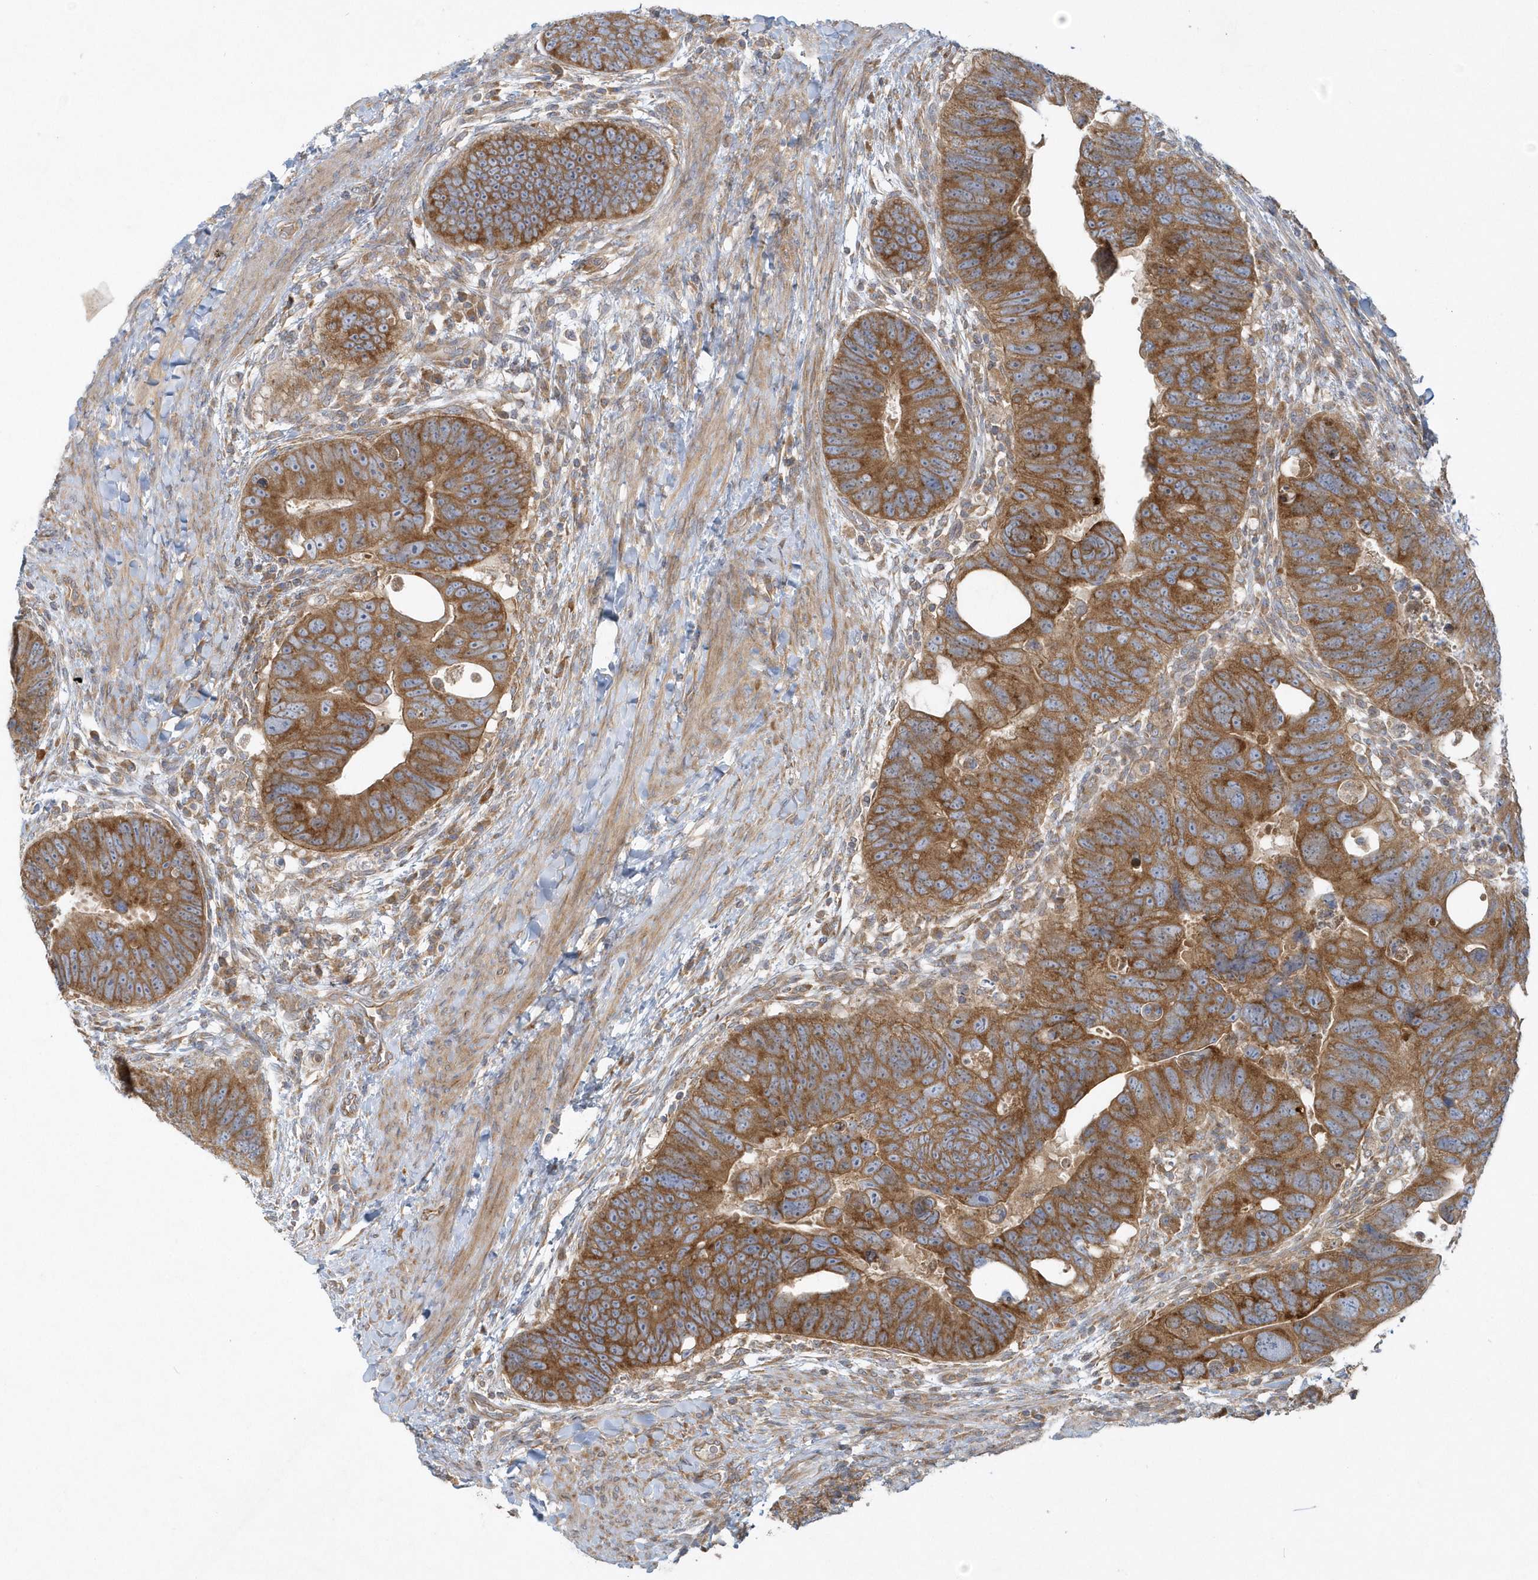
{"staining": {"intensity": "moderate", "quantity": ">75%", "location": "cytoplasmic/membranous"}, "tissue": "colorectal cancer", "cell_type": "Tumor cells", "image_type": "cancer", "snomed": [{"axis": "morphology", "description": "Adenocarcinoma, NOS"}, {"axis": "topography", "description": "Rectum"}], "caption": "A histopathology image showing moderate cytoplasmic/membranous expression in approximately >75% of tumor cells in colorectal cancer (adenocarcinoma), as visualized by brown immunohistochemical staining.", "gene": "CNOT10", "patient": {"sex": "male", "age": 59}}